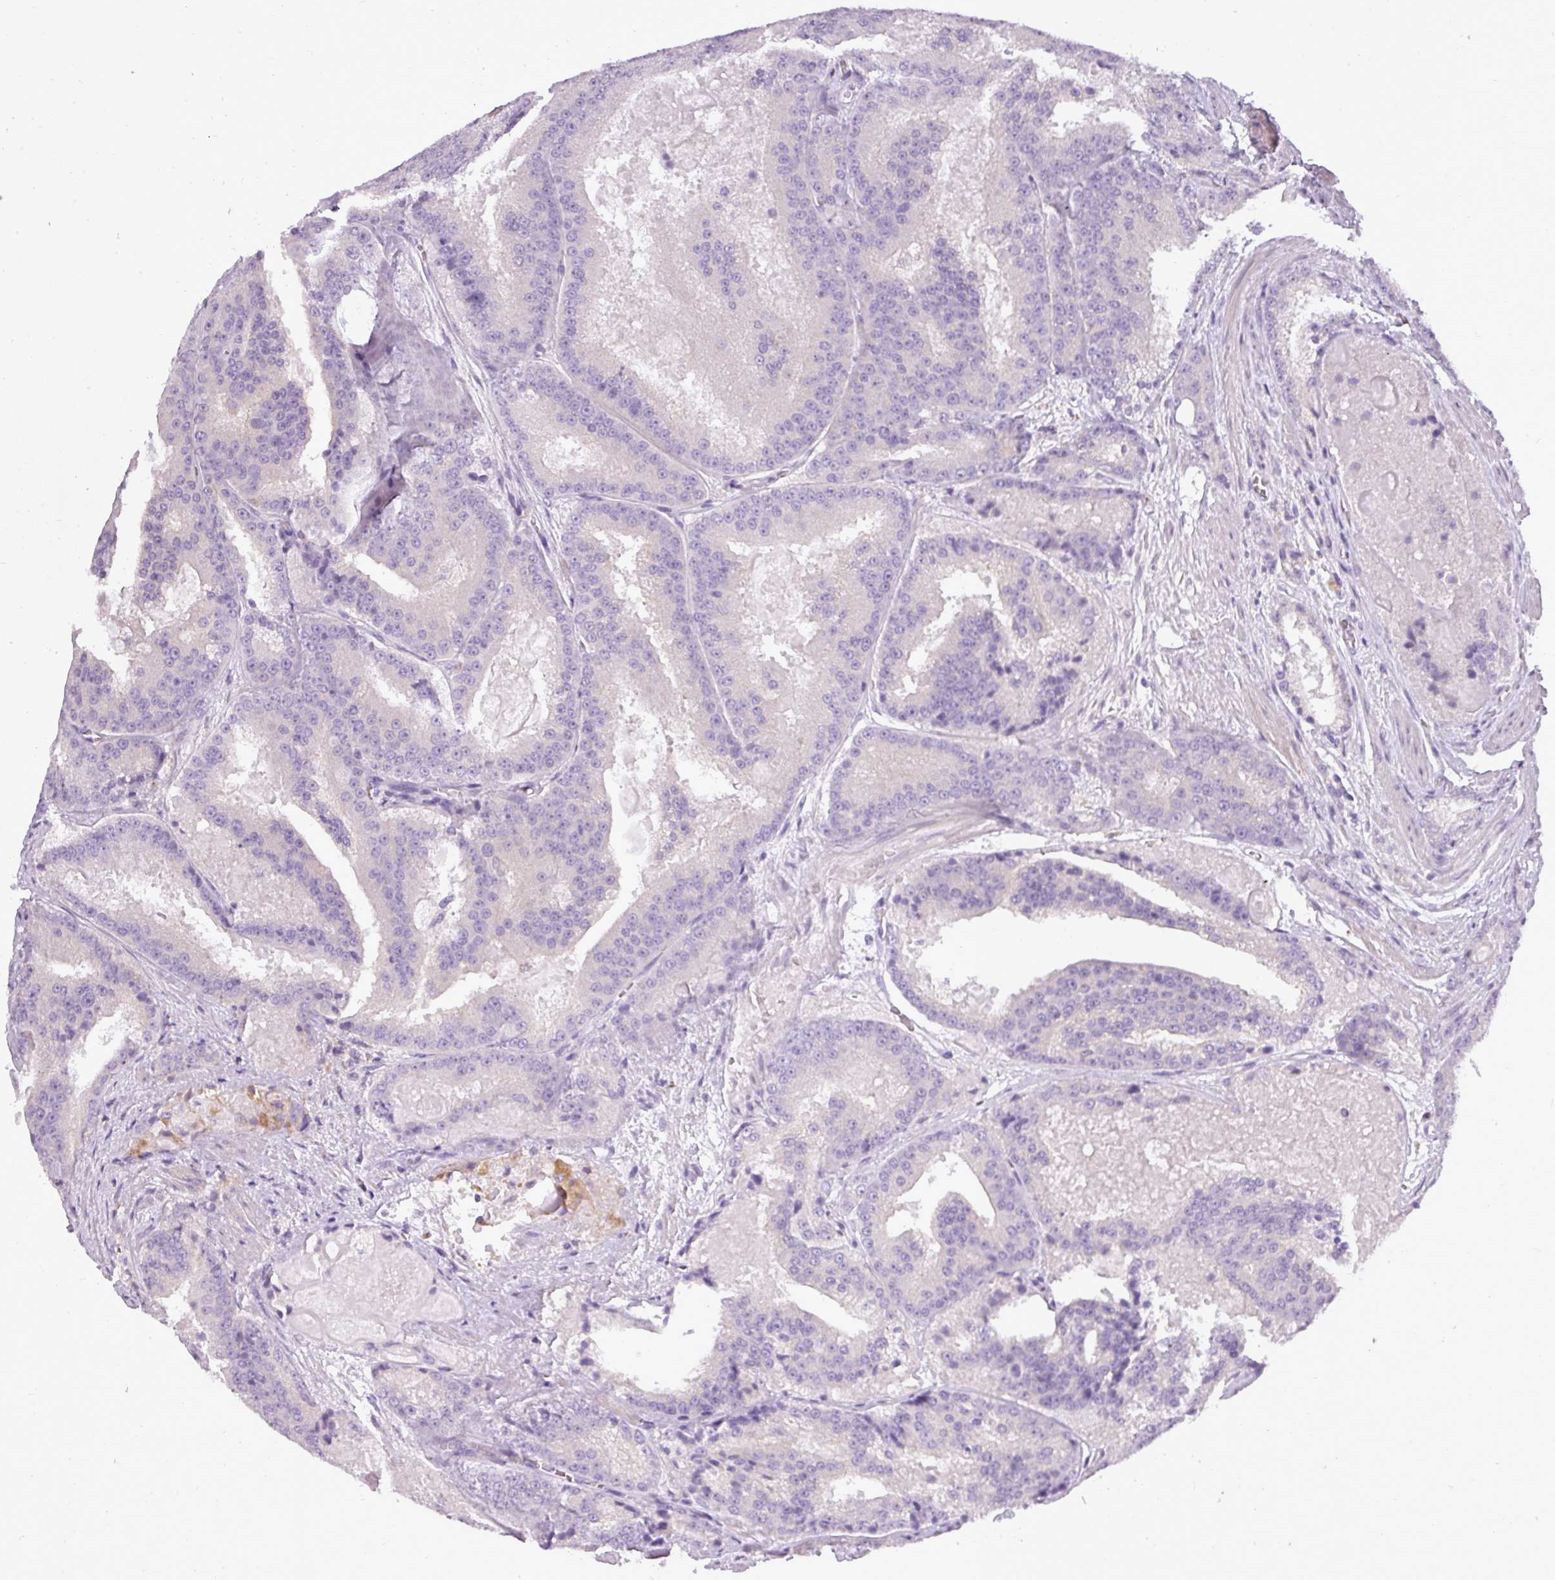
{"staining": {"intensity": "negative", "quantity": "none", "location": "none"}, "tissue": "prostate cancer", "cell_type": "Tumor cells", "image_type": "cancer", "snomed": [{"axis": "morphology", "description": "Adenocarcinoma, High grade"}, {"axis": "topography", "description": "Prostate"}], "caption": "DAB (3,3'-diaminobenzidine) immunohistochemical staining of high-grade adenocarcinoma (prostate) reveals no significant staining in tumor cells.", "gene": "ATP6V1D", "patient": {"sex": "male", "age": 61}}